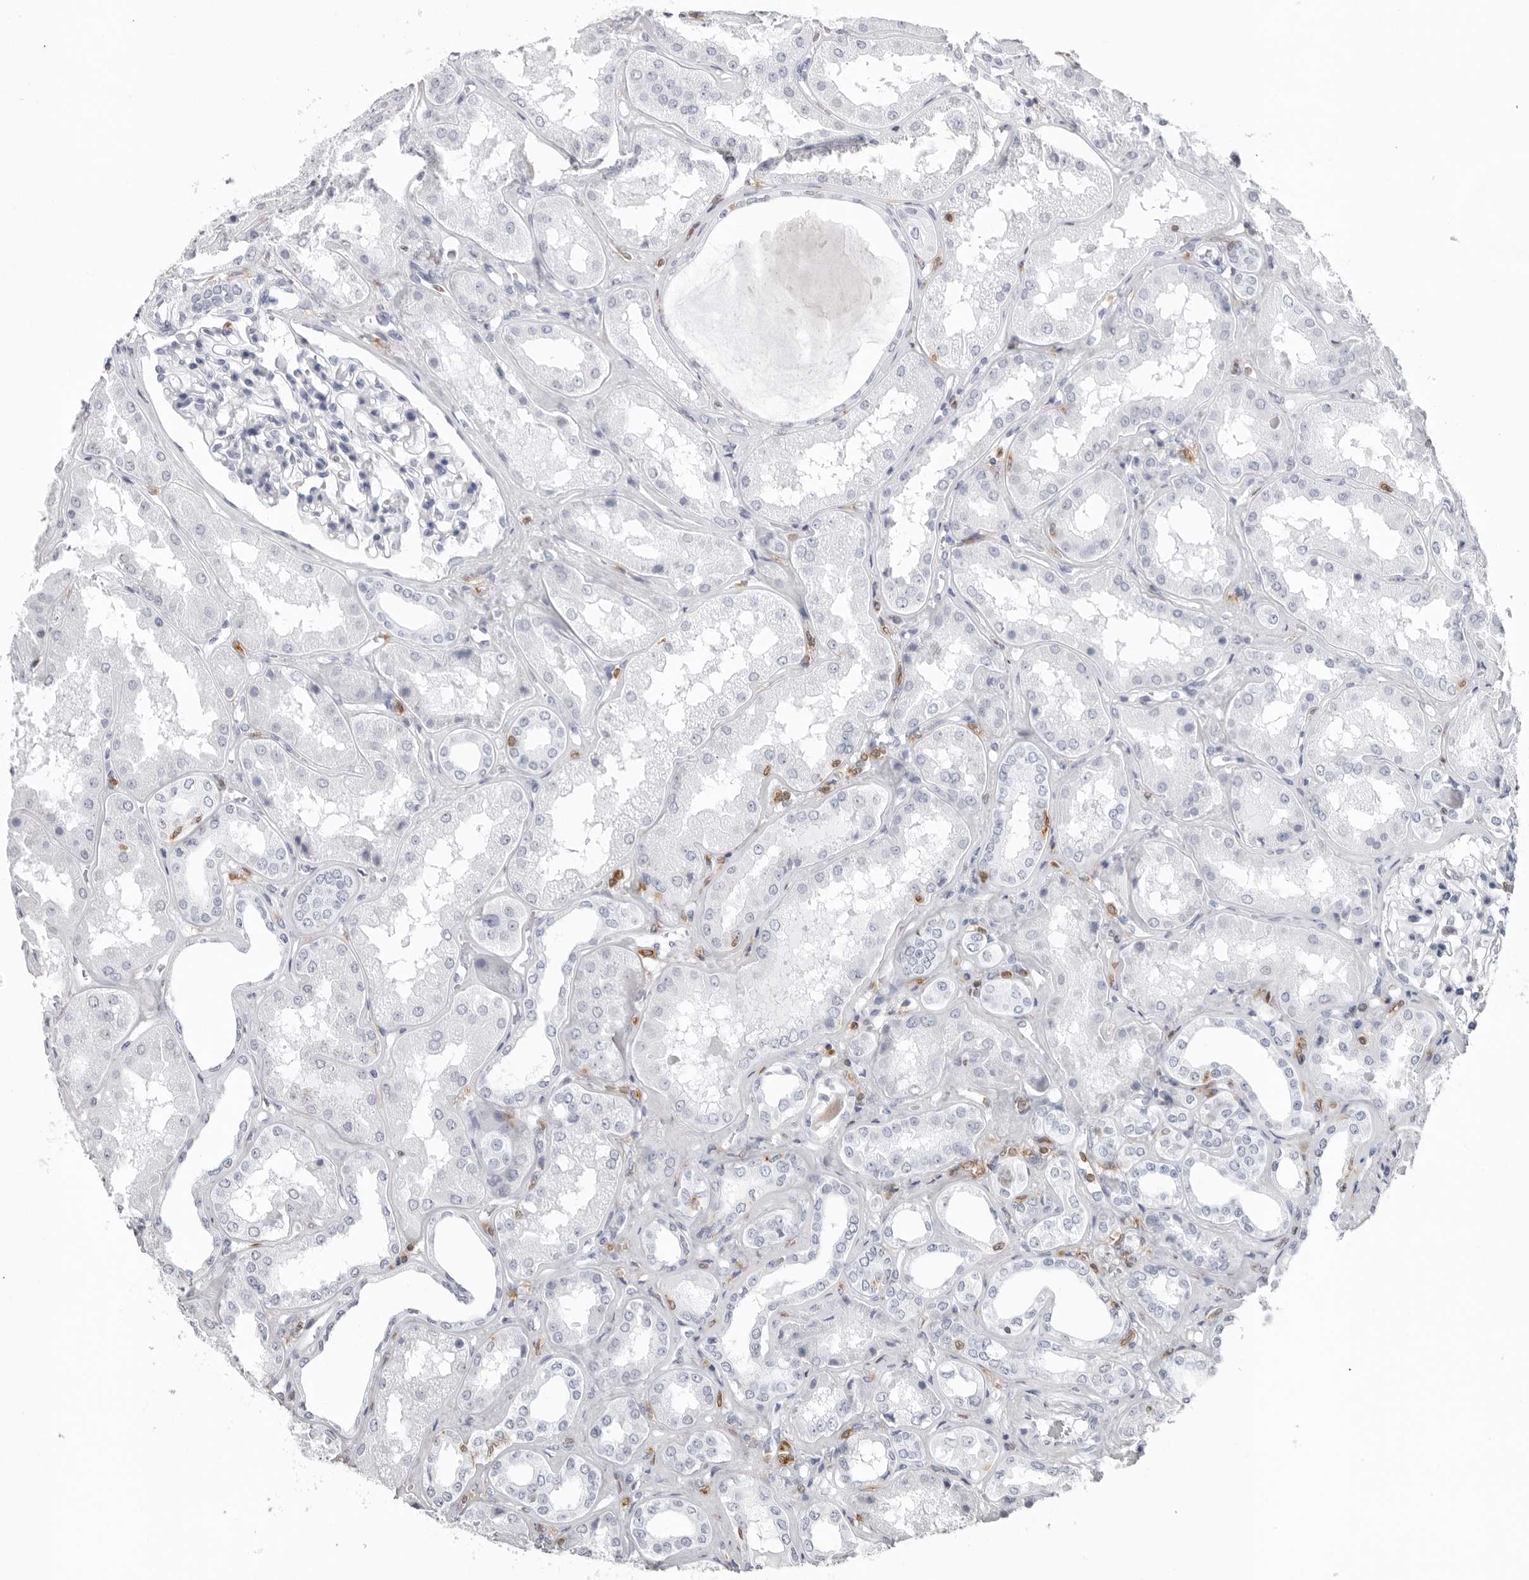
{"staining": {"intensity": "negative", "quantity": "none", "location": "none"}, "tissue": "kidney", "cell_type": "Cells in glomeruli", "image_type": "normal", "snomed": [{"axis": "morphology", "description": "Normal tissue, NOS"}, {"axis": "topography", "description": "Kidney"}], "caption": "DAB immunohistochemical staining of unremarkable human kidney reveals no significant staining in cells in glomeruli.", "gene": "FMNL1", "patient": {"sex": "female", "age": 56}}